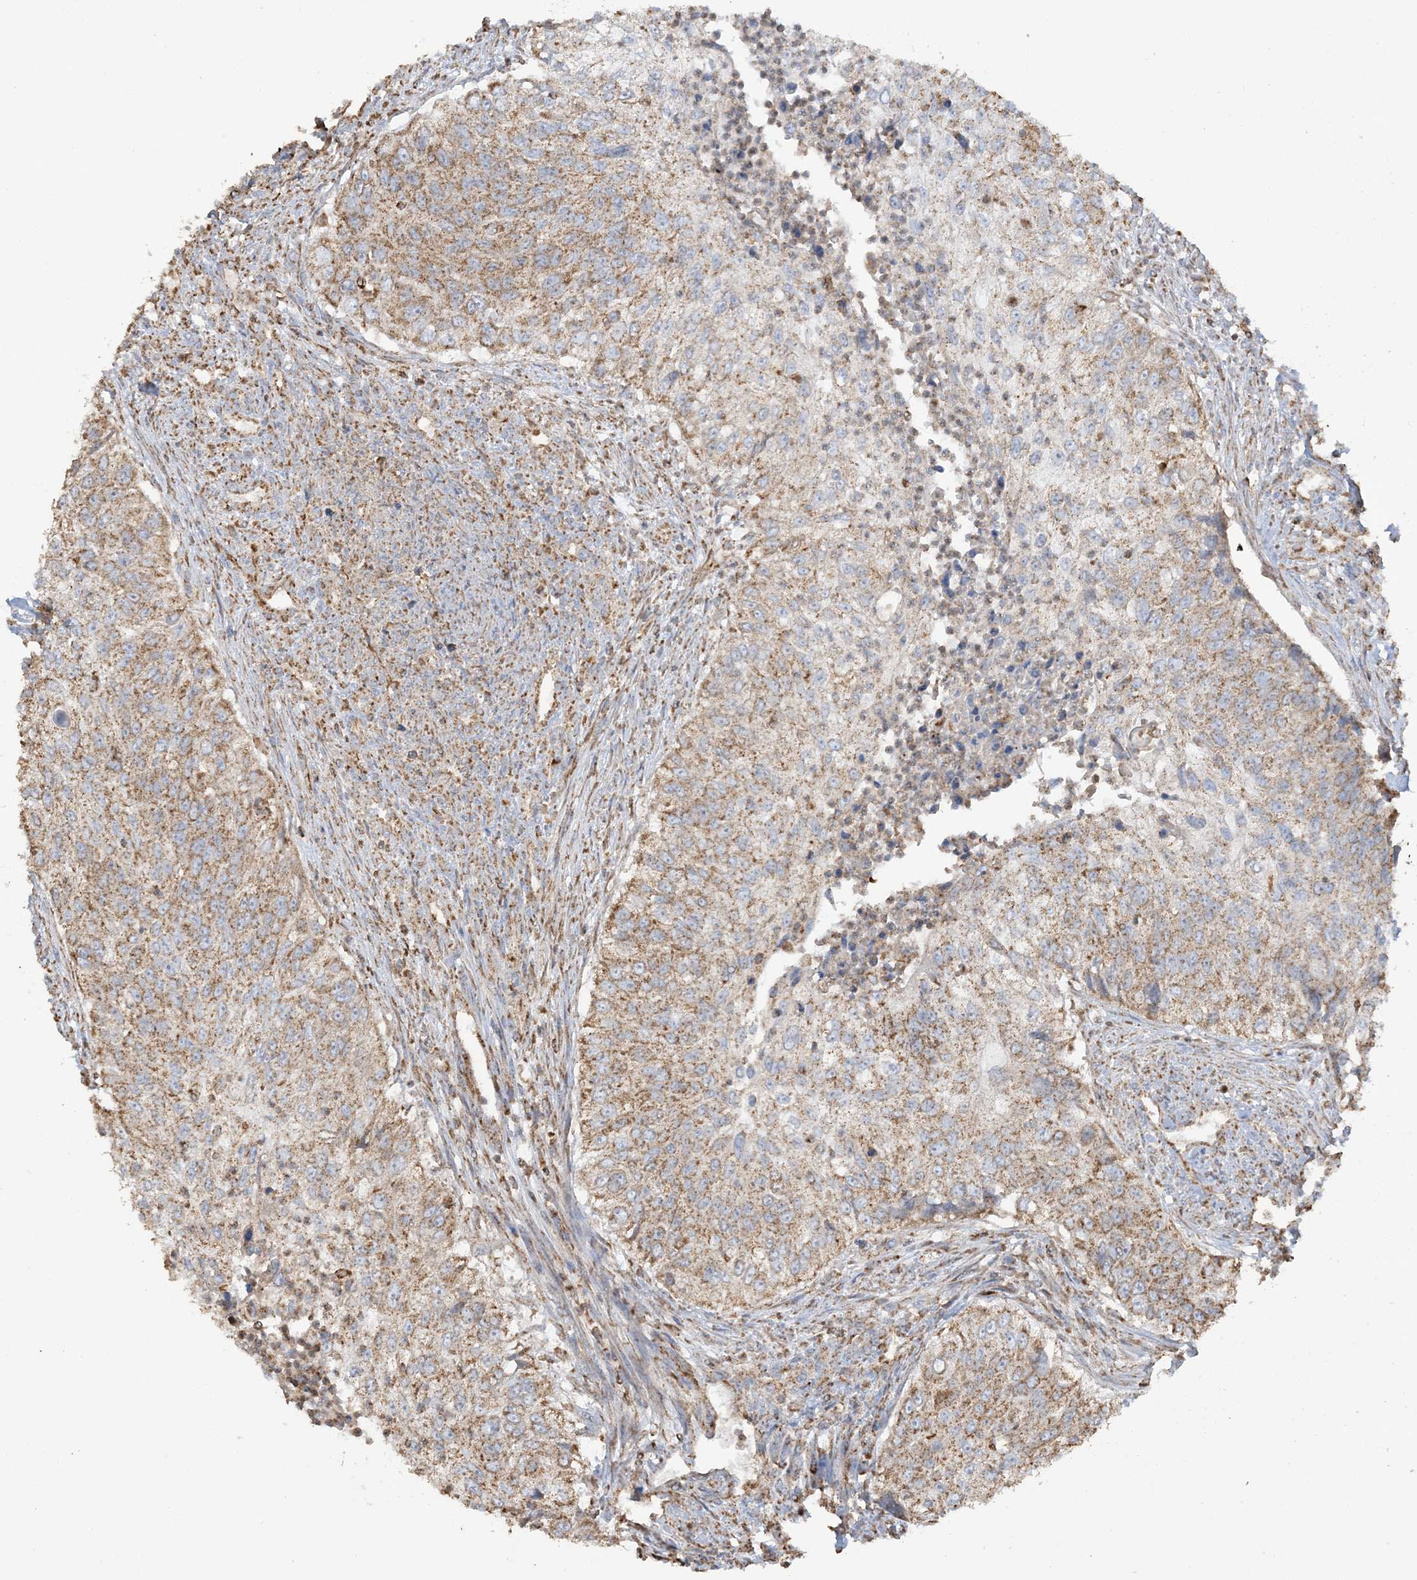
{"staining": {"intensity": "moderate", "quantity": ">75%", "location": "cytoplasmic/membranous"}, "tissue": "urothelial cancer", "cell_type": "Tumor cells", "image_type": "cancer", "snomed": [{"axis": "morphology", "description": "Urothelial carcinoma, High grade"}, {"axis": "topography", "description": "Urinary bladder"}], "caption": "This micrograph reveals IHC staining of urothelial carcinoma (high-grade), with medium moderate cytoplasmic/membranous staining in approximately >75% of tumor cells.", "gene": "AGA", "patient": {"sex": "female", "age": 60}}